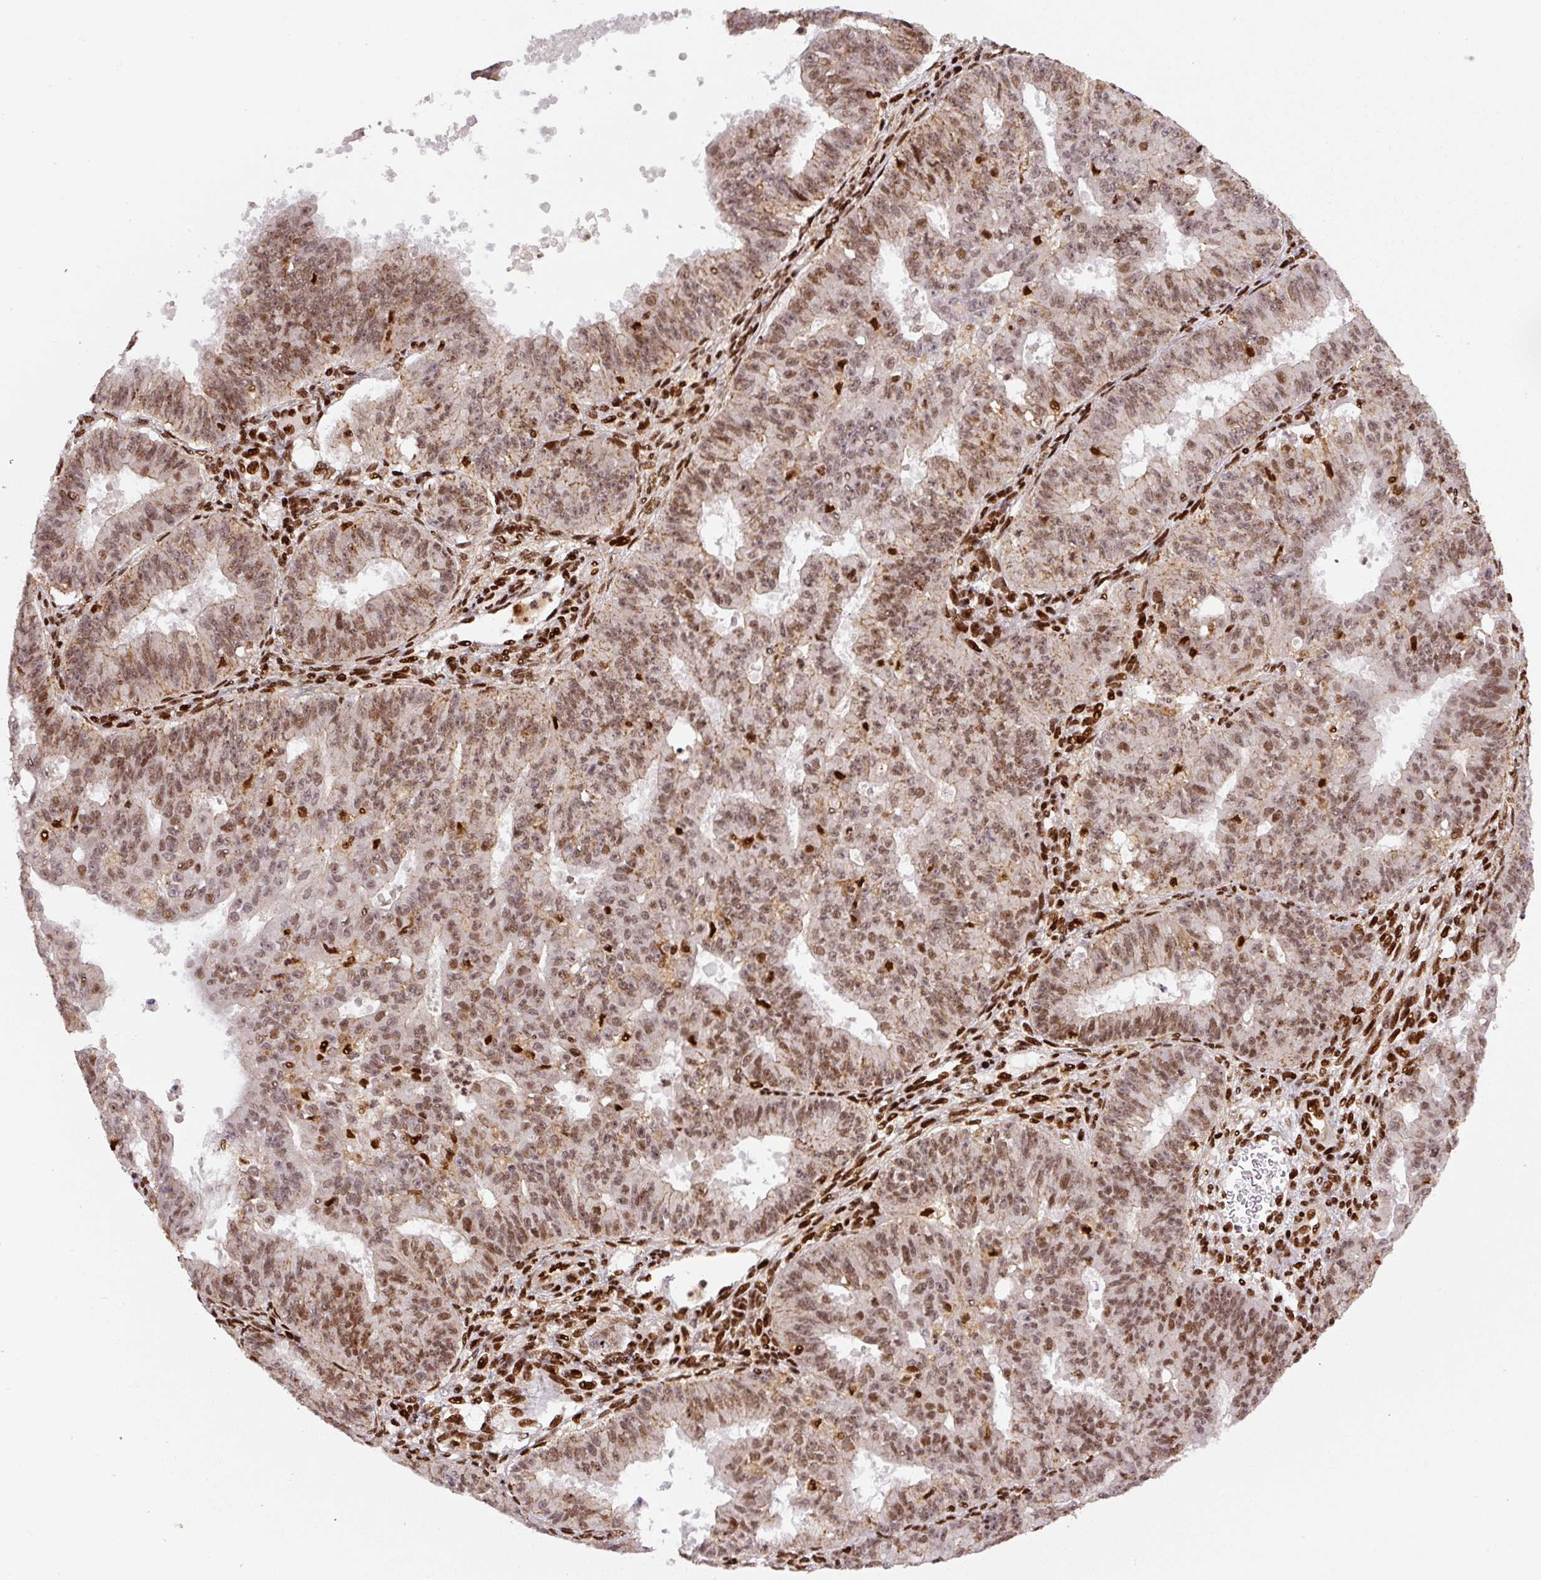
{"staining": {"intensity": "moderate", "quantity": ">75%", "location": "nuclear"}, "tissue": "ovarian cancer", "cell_type": "Tumor cells", "image_type": "cancer", "snomed": [{"axis": "morphology", "description": "Carcinoma, endometroid"}, {"axis": "topography", "description": "Appendix"}, {"axis": "topography", "description": "Ovary"}], "caption": "Immunohistochemical staining of ovarian endometroid carcinoma reveals medium levels of moderate nuclear staining in about >75% of tumor cells.", "gene": "PYDC2", "patient": {"sex": "female", "age": 42}}